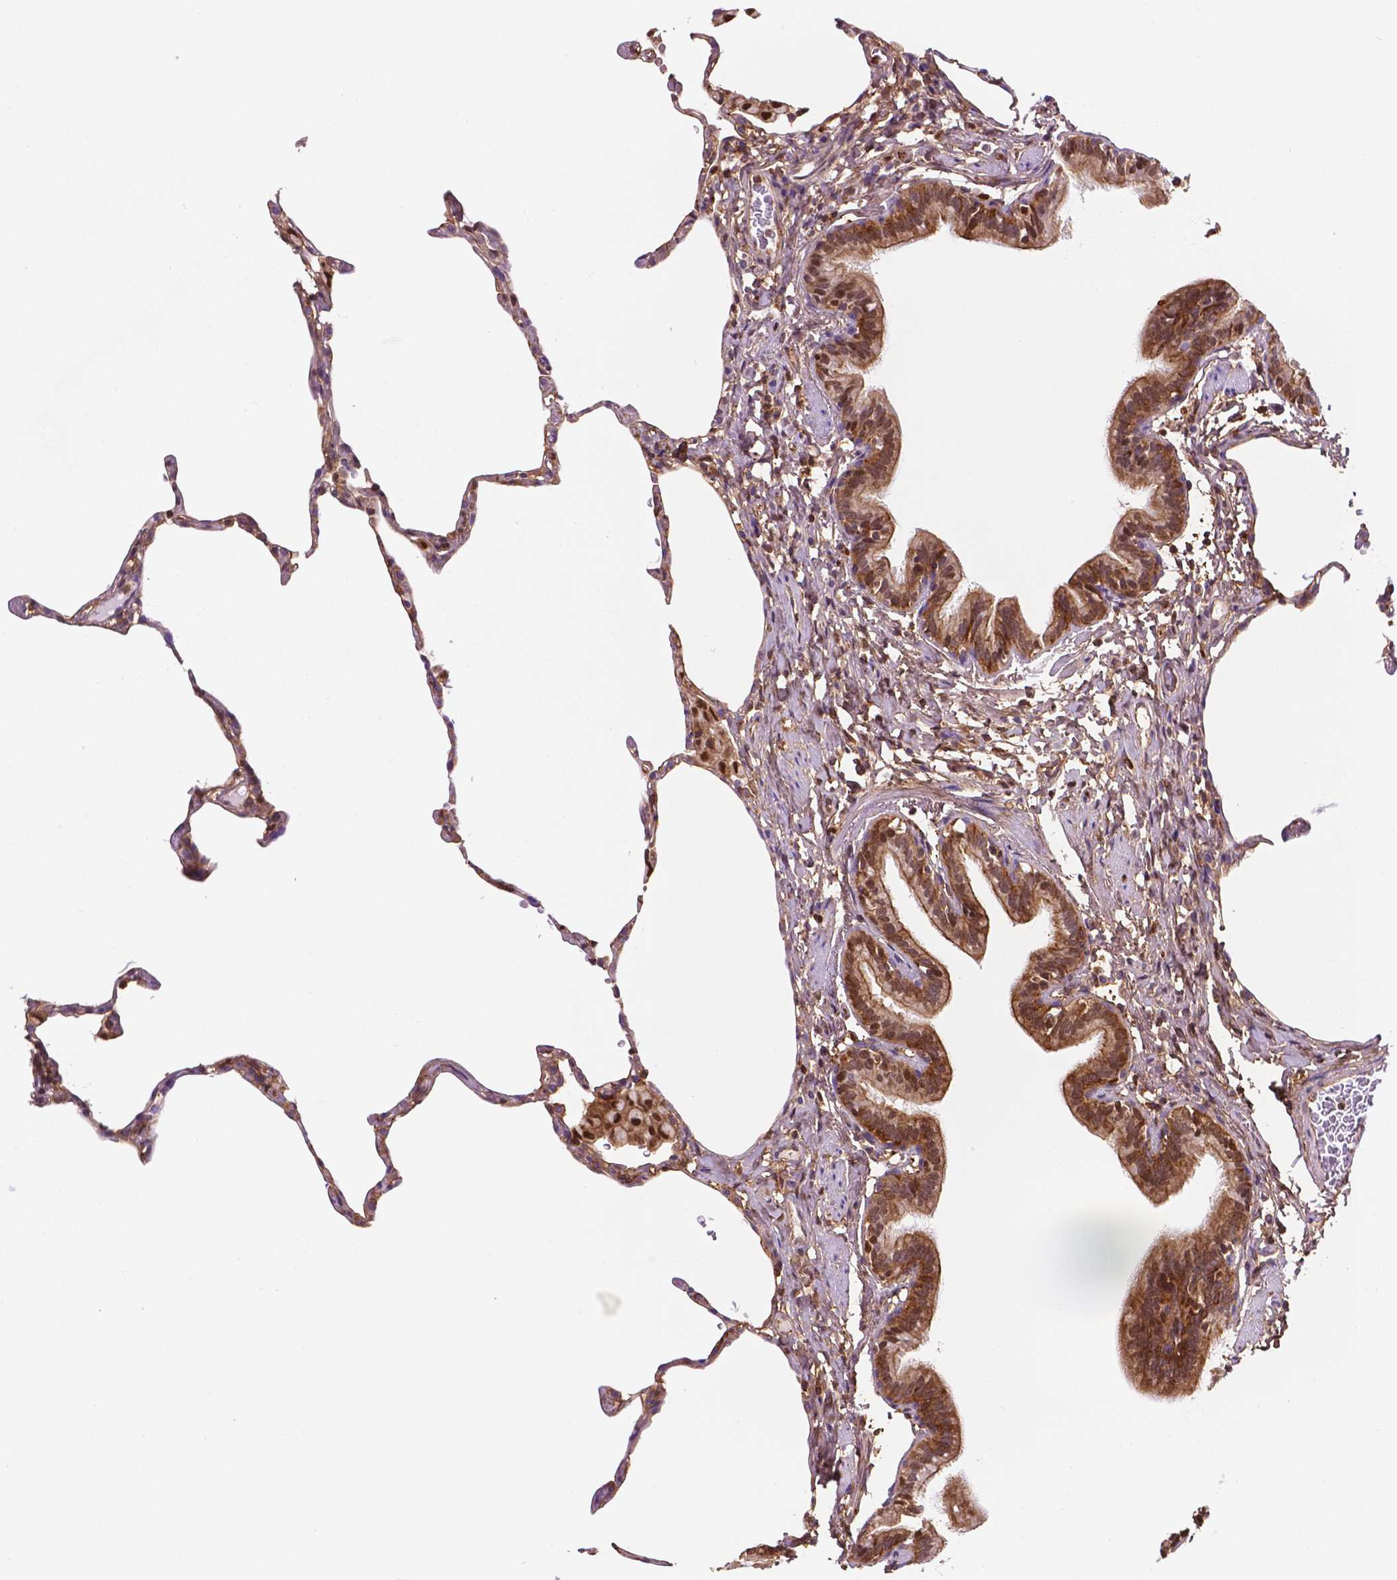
{"staining": {"intensity": "moderate", "quantity": "25%-75%", "location": "cytoplasmic/membranous,nuclear"}, "tissue": "lung", "cell_type": "Alveolar cells", "image_type": "normal", "snomed": [{"axis": "morphology", "description": "Normal tissue, NOS"}, {"axis": "topography", "description": "Lung"}], "caption": "Immunohistochemistry of unremarkable lung shows medium levels of moderate cytoplasmic/membranous,nuclear staining in about 25%-75% of alveolar cells.", "gene": "DCN", "patient": {"sex": "female", "age": 57}}